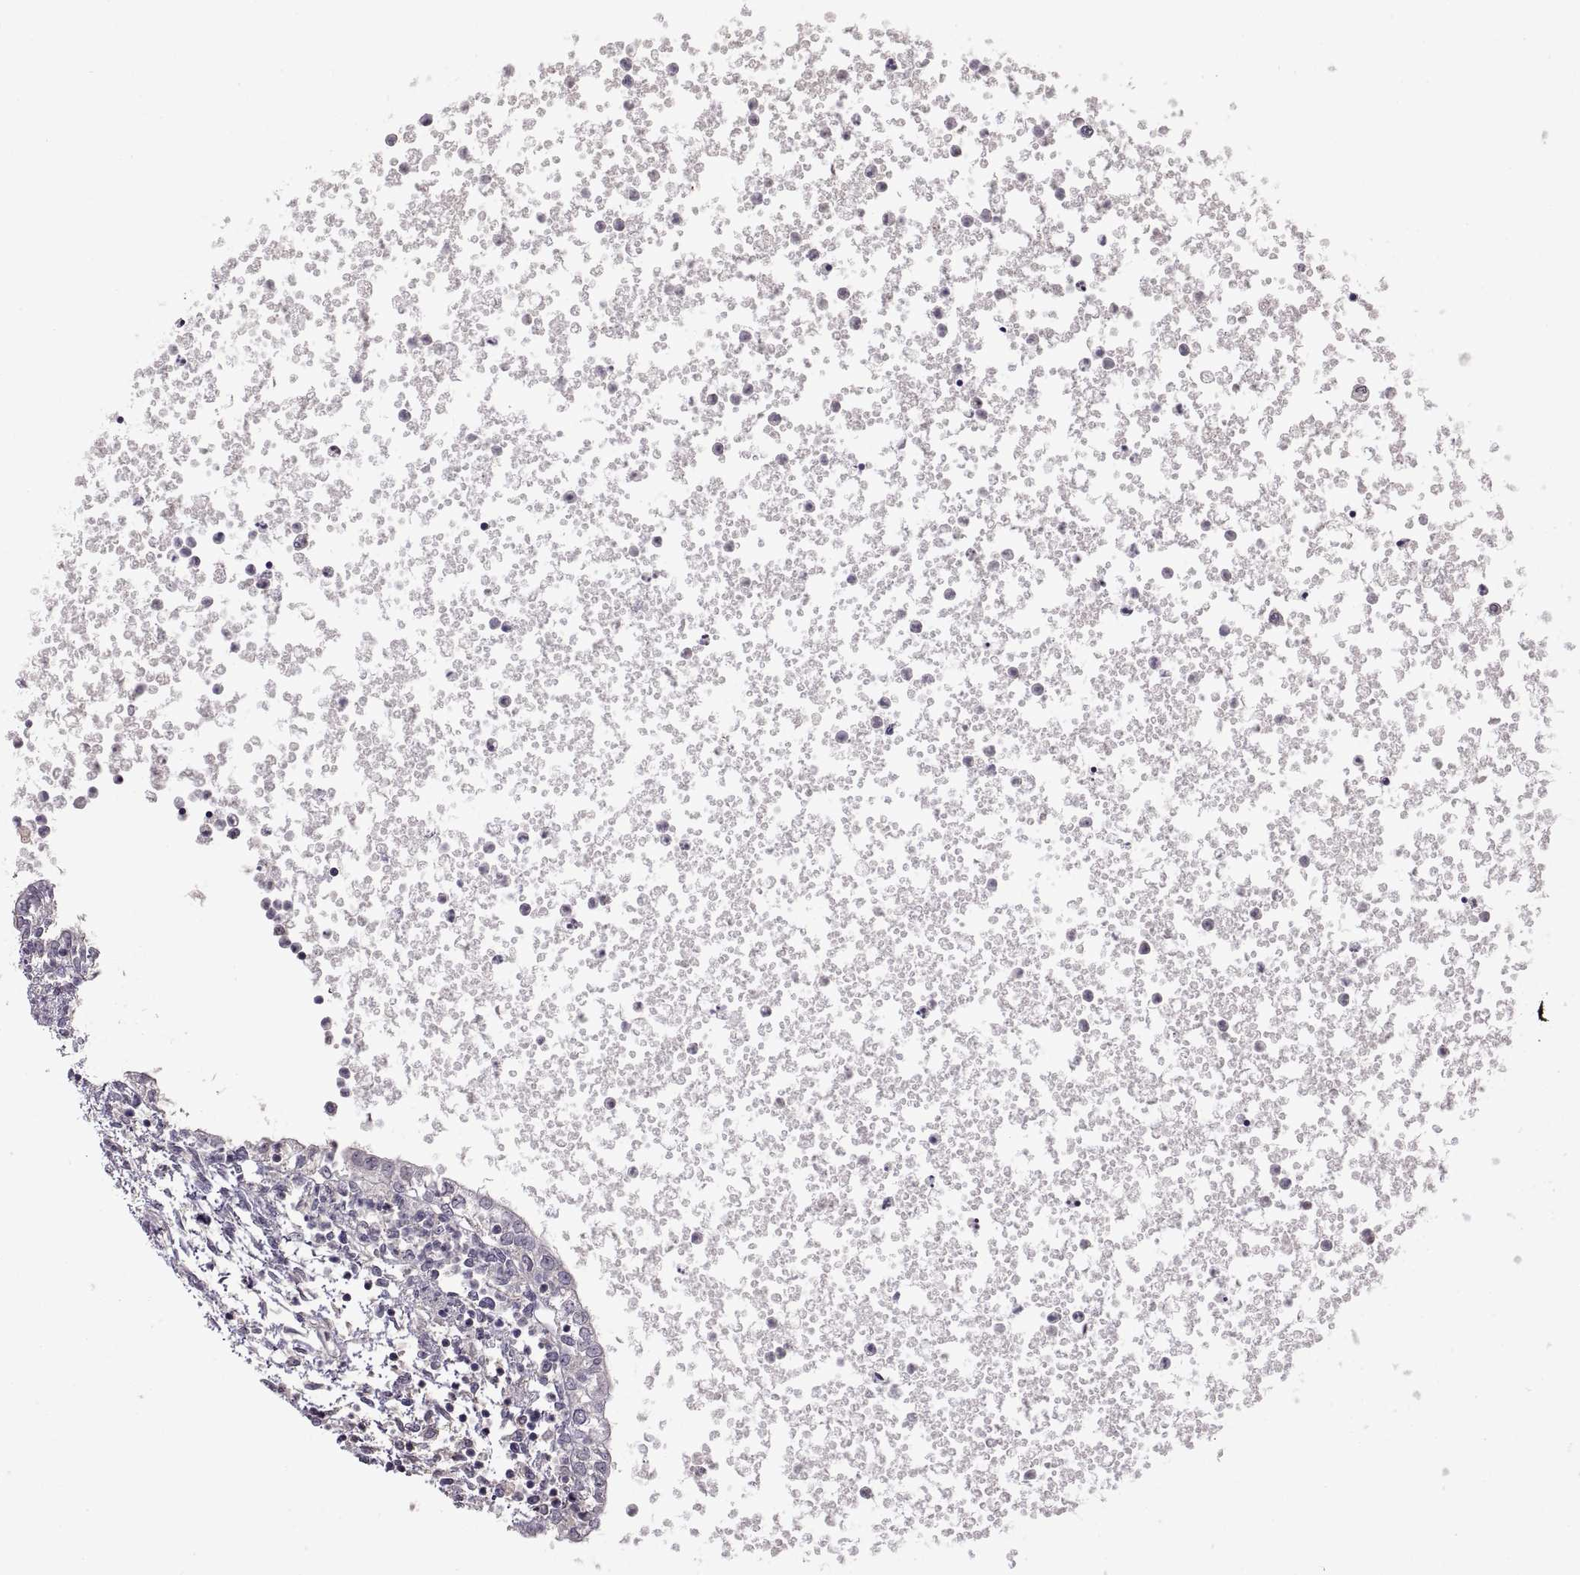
{"staining": {"intensity": "negative", "quantity": "none", "location": "none"}, "tissue": "testis cancer", "cell_type": "Tumor cells", "image_type": "cancer", "snomed": [{"axis": "morphology", "description": "Carcinoma, Embryonal, NOS"}, {"axis": "topography", "description": "Testis"}], "caption": "A high-resolution photomicrograph shows IHC staining of testis cancer (embryonal carcinoma), which demonstrates no significant staining in tumor cells.", "gene": "NMNAT2", "patient": {"sex": "male", "age": 37}}